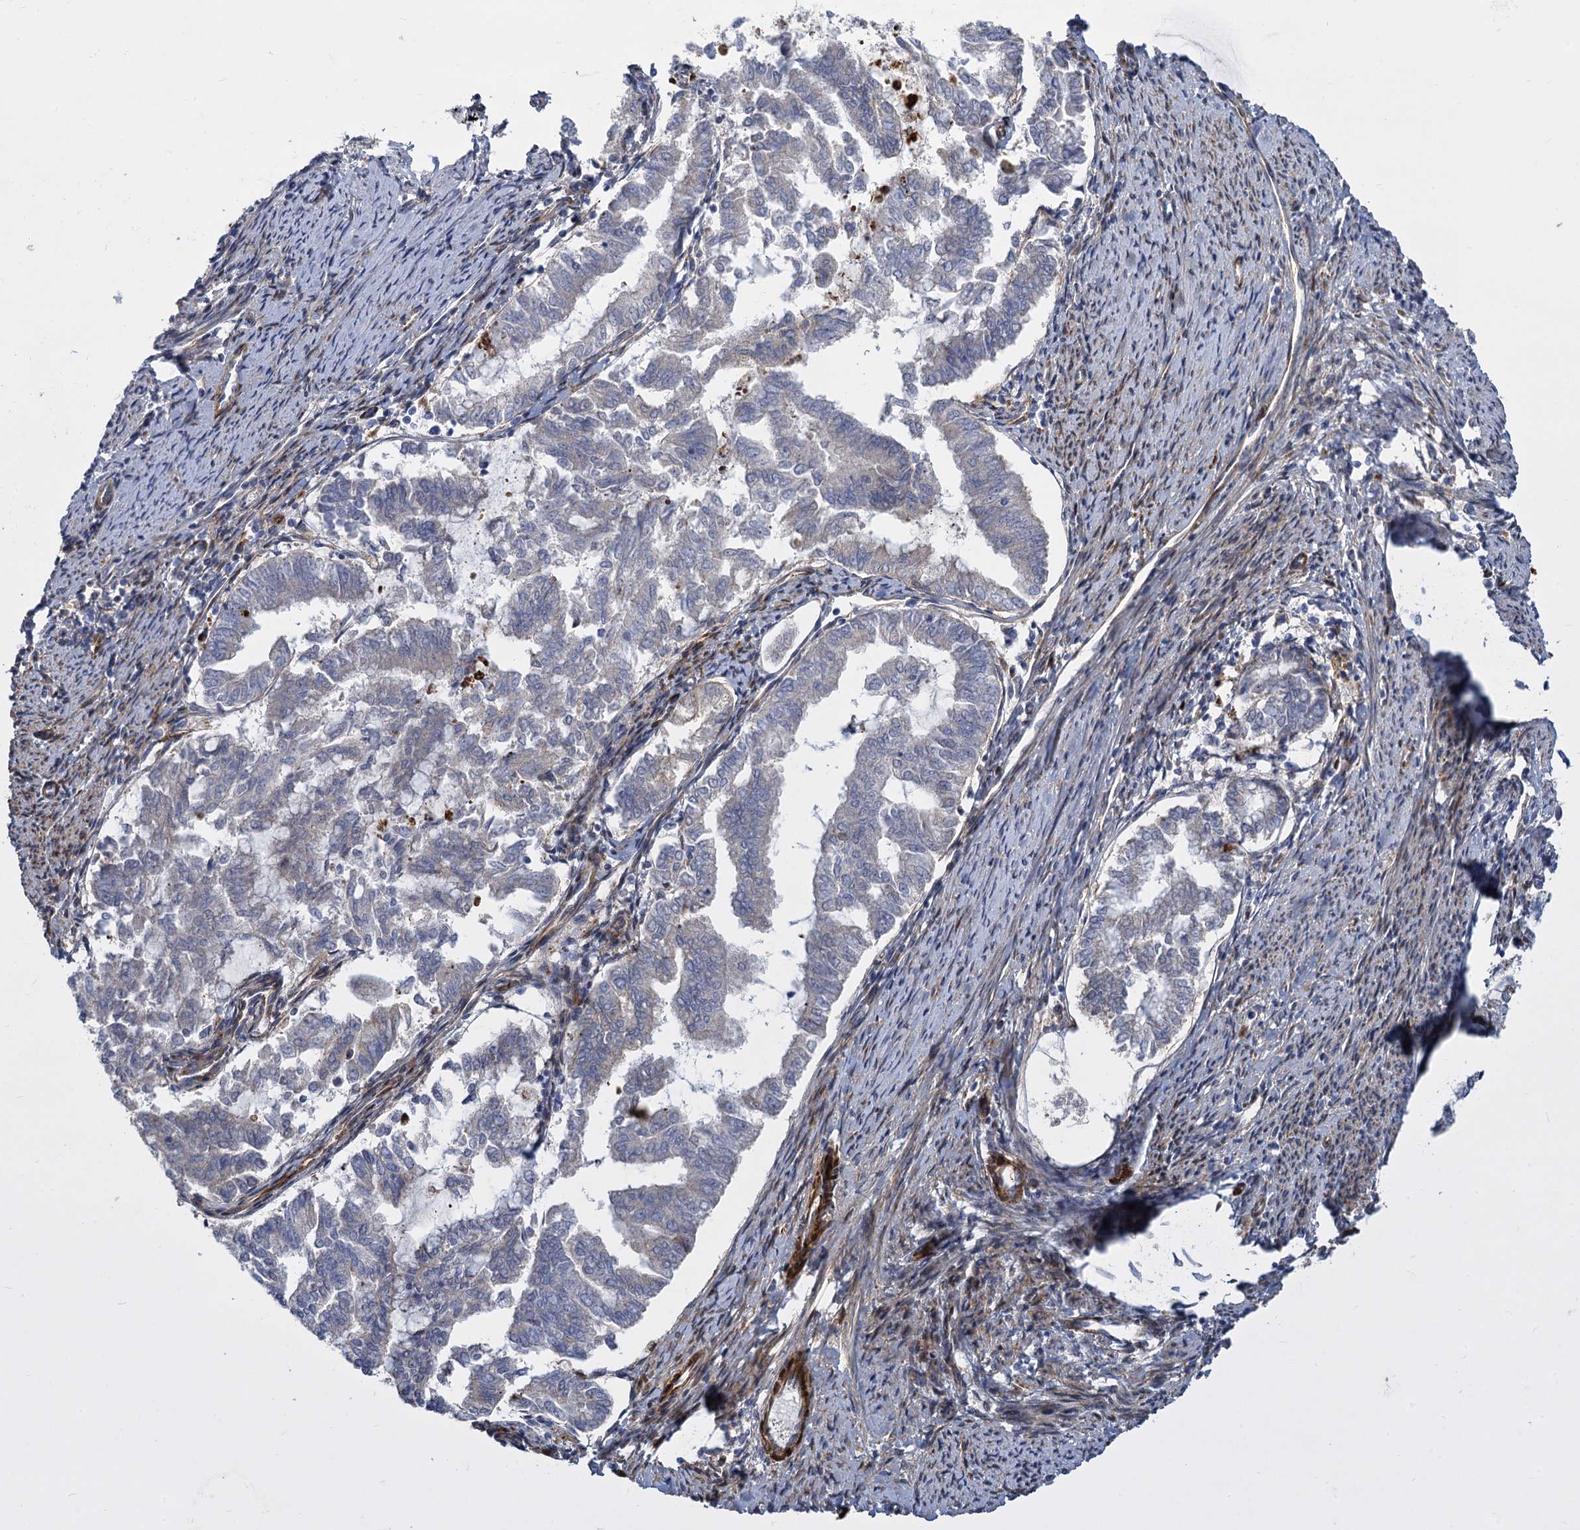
{"staining": {"intensity": "negative", "quantity": "none", "location": "none"}, "tissue": "endometrial cancer", "cell_type": "Tumor cells", "image_type": "cancer", "snomed": [{"axis": "morphology", "description": "Adenocarcinoma, NOS"}, {"axis": "topography", "description": "Endometrium"}], "caption": "Protein analysis of endometrial cancer (adenocarcinoma) shows no significant expression in tumor cells.", "gene": "TRIM77", "patient": {"sex": "female", "age": 79}}